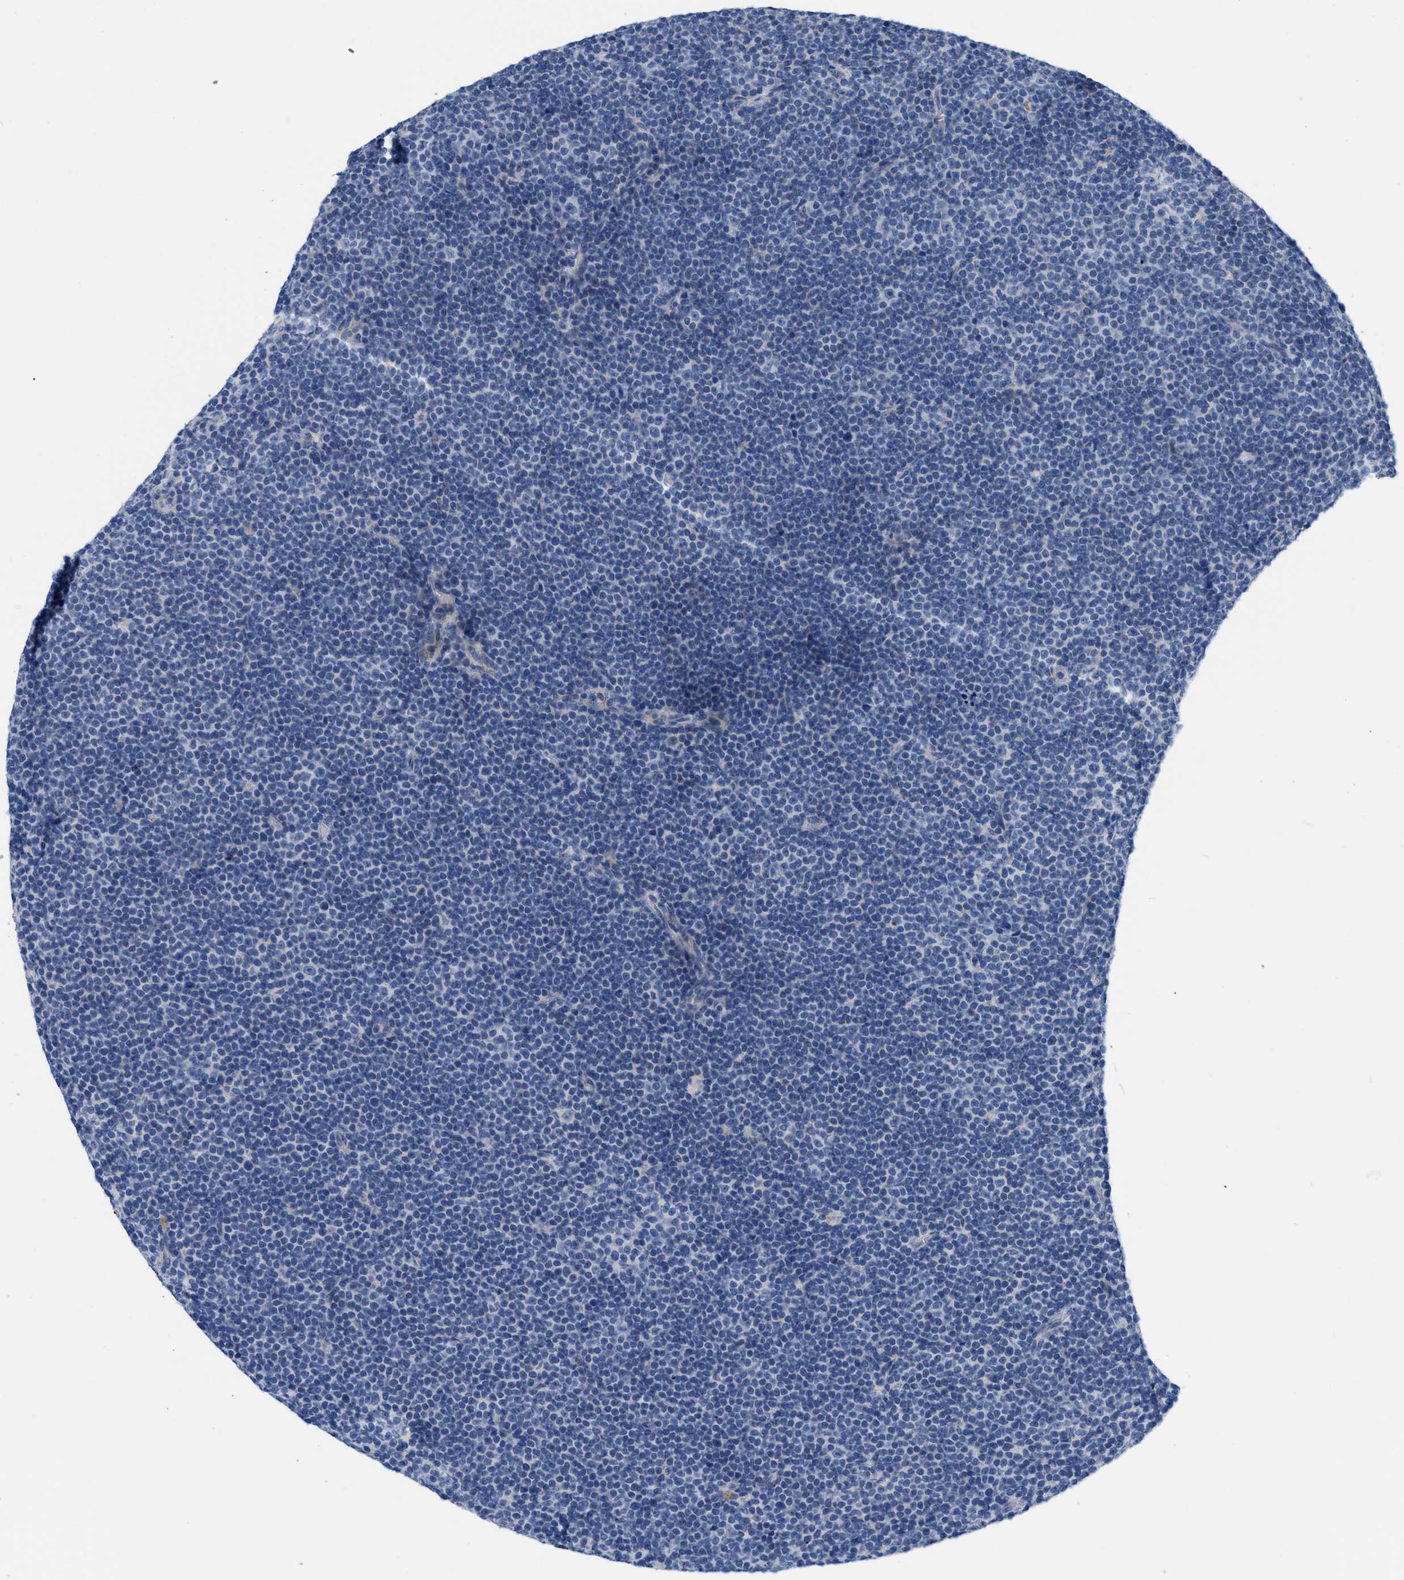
{"staining": {"intensity": "negative", "quantity": "none", "location": "none"}, "tissue": "lymphoma", "cell_type": "Tumor cells", "image_type": "cancer", "snomed": [{"axis": "morphology", "description": "Malignant lymphoma, non-Hodgkin's type, Low grade"}, {"axis": "topography", "description": "Lymph node"}], "caption": "Malignant lymphoma, non-Hodgkin's type (low-grade) stained for a protein using immunohistochemistry displays no expression tumor cells.", "gene": "PLPPR5", "patient": {"sex": "female", "age": 67}}